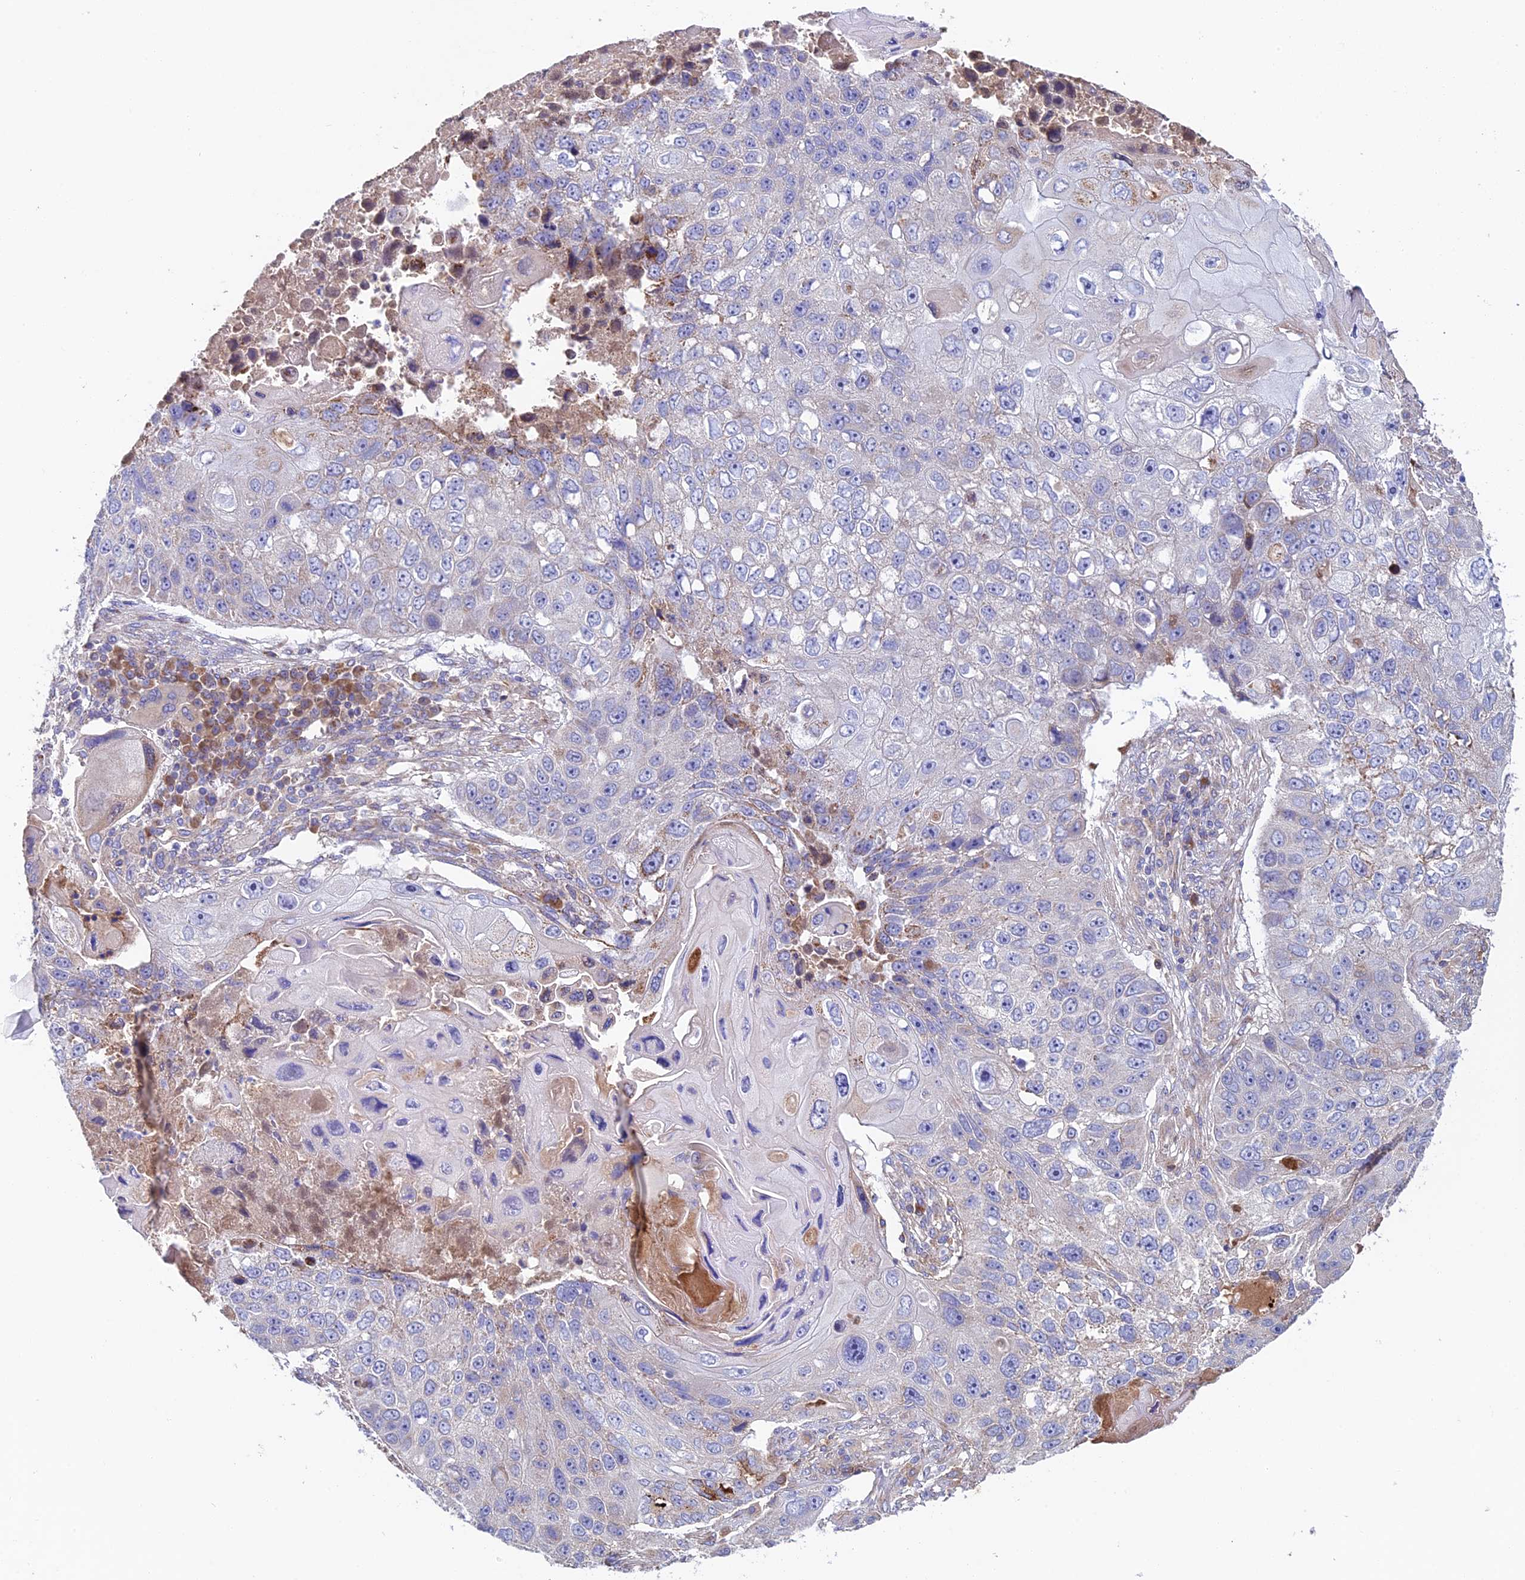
{"staining": {"intensity": "negative", "quantity": "none", "location": "none"}, "tissue": "lung cancer", "cell_type": "Tumor cells", "image_type": "cancer", "snomed": [{"axis": "morphology", "description": "Squamous cell carcinoma, NOS"}, {"axis": "topography", "description": "Lung"}], "caption": "Lung squamous cell carcinoma was stained to show a protein in brown. There is no significant expression in tumor cells. (Stains: DAB (3,3'-diaminobenzidine) immunohistochemistry with hematoxylin counter stain, Microscopy: brightfield microscopy at high magnification).", "gene": "SLC15A5", "patient": {"sex": "male", "age": 61}}